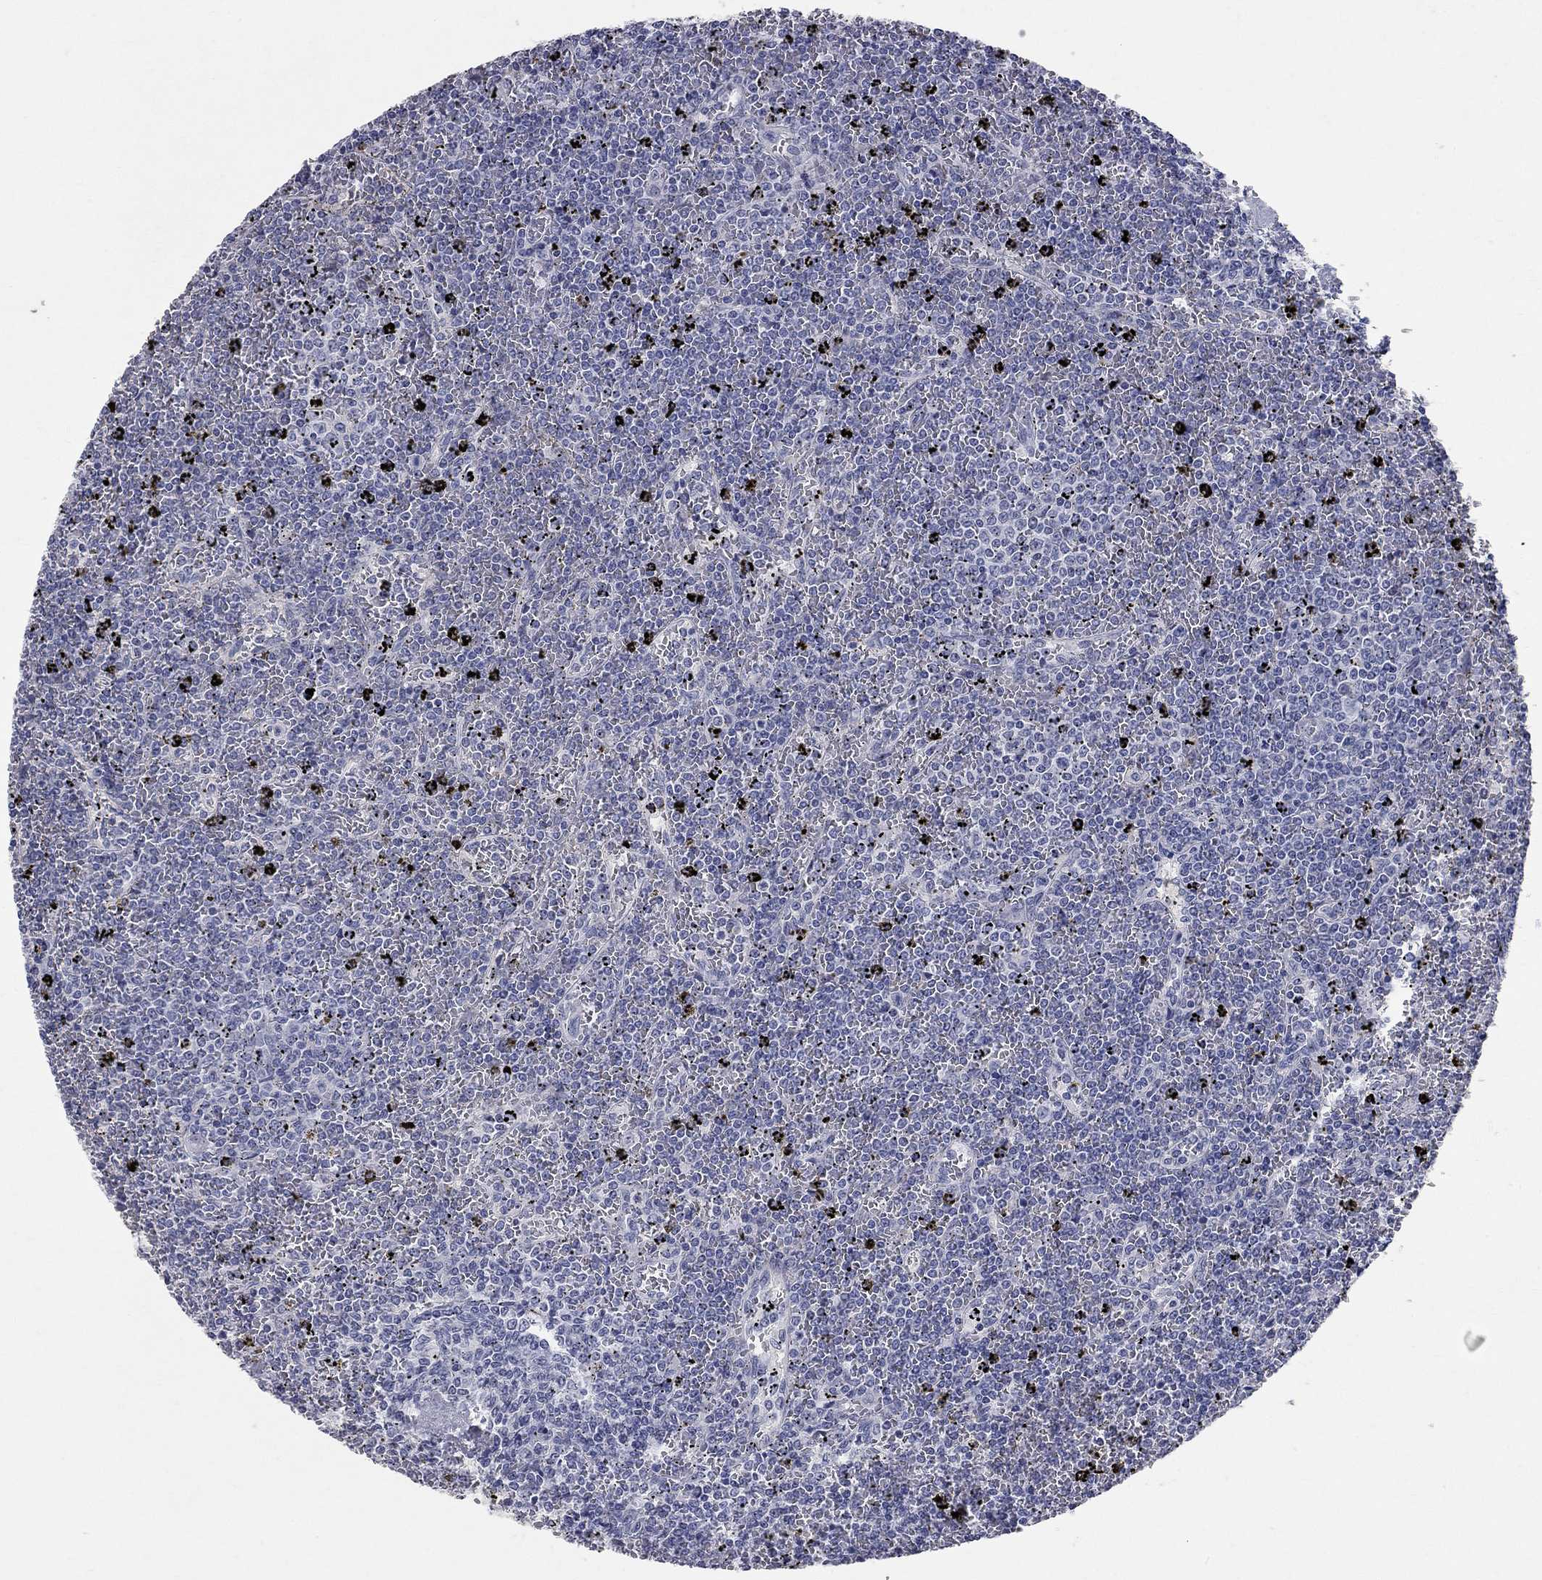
{"staining": {"intensity": "negative", "quantity": "none", "location": "none"}, "tissue": "lymphoma", "cell_type": "Tumor cells", "image_type": "cancer", "snomed": [{"axis": "morphology", "description": "Malignant lymphoma, non-Hodgkin's type, Low grade"}, {"axis": "topography", "description": "Spleen"}], "caption": "DAB immunohistochemical staining of human lymphoma shows no significant positivity in tumor cells.", "gene": "SYT12", "patient": {"sex": "female", "age": 77}}